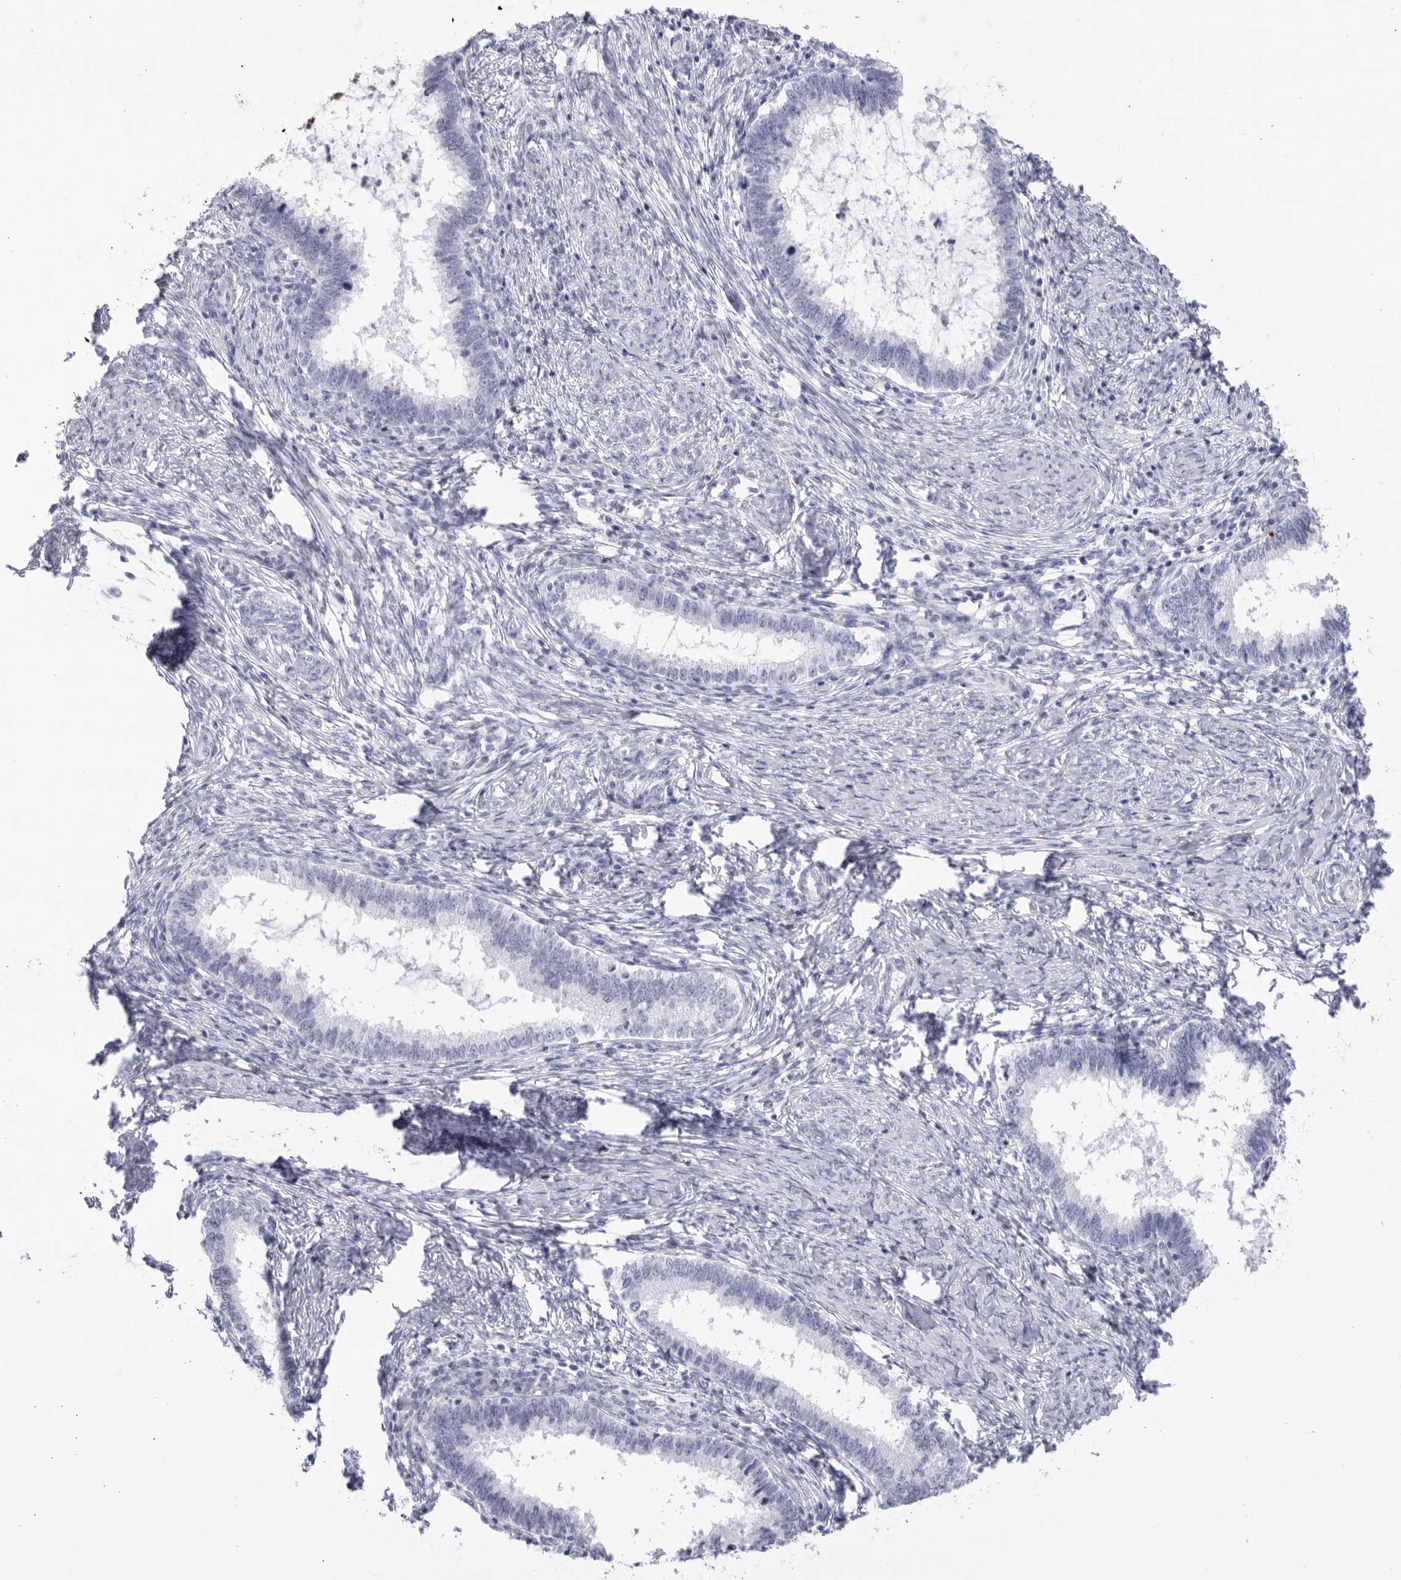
{"staining": {"intensity": "negative", "quantity": "none", "location": "none"}, "tissue": "cervical cancer", "cell_type": "Tumor cells", "image_type": "cancer", "snomed": [{"axis": "morphology", "description": "Adenocarcinoma, NOS"}, {"axis": "topography", "description": "Cervix"}], "caption": "Tumor cells are negative for protein expression in human cervical cancer (adenocarcinoma). (DAB IHC with hematoxylin counter stain).", "gene": "CNBD1", "patient": {"sex": "female", "age": 36}}